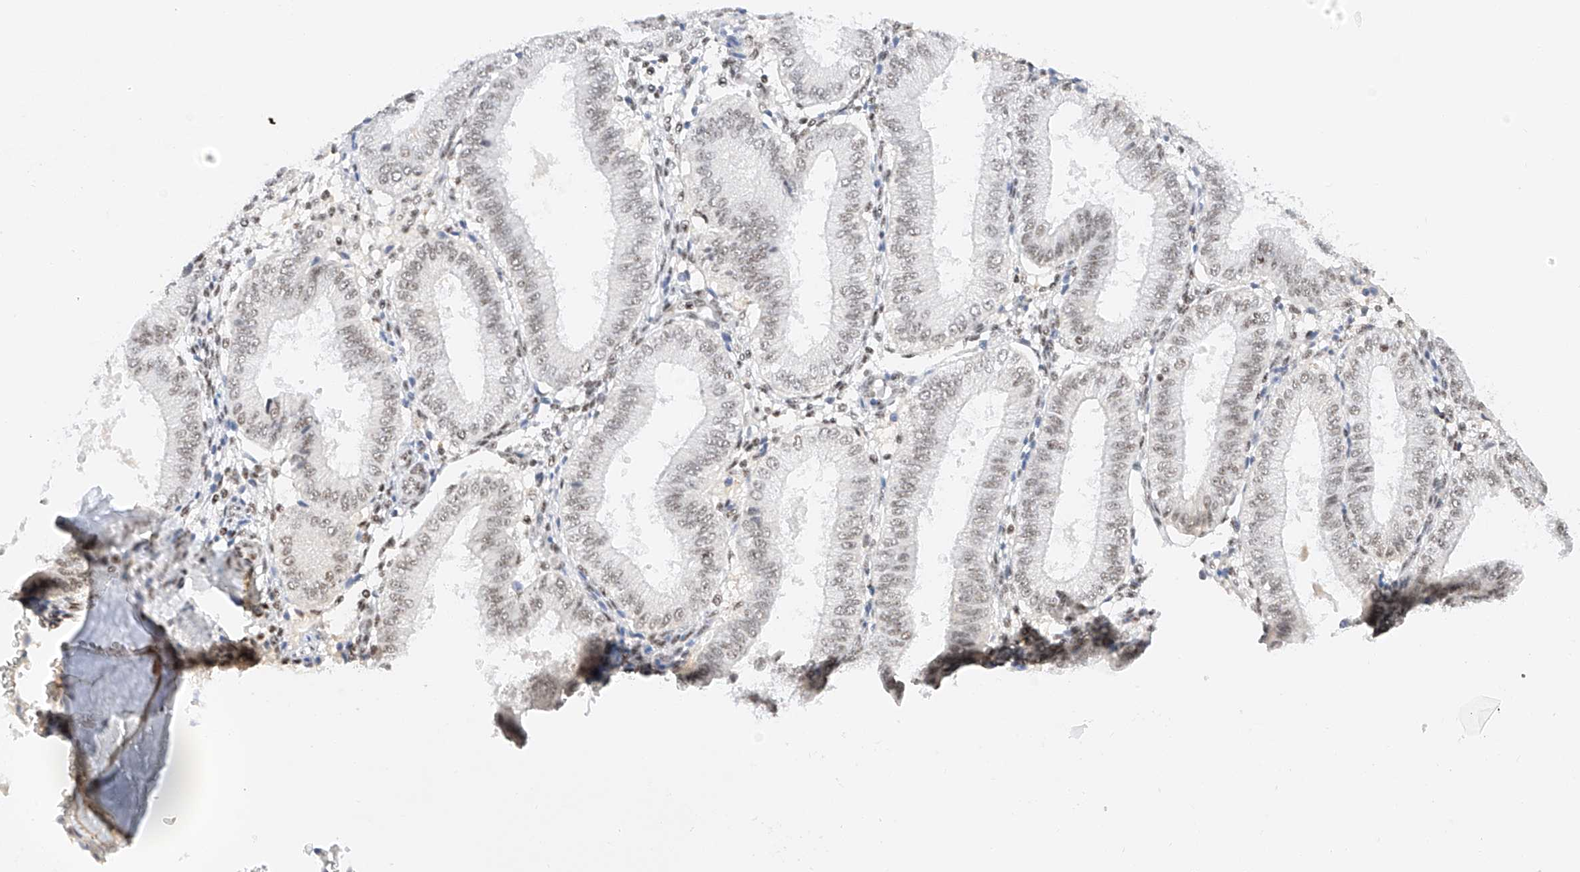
{"staining": {"intensity": "weak", "quantity": "25%-75%", "location": "nuclear"}, "tissue": "endometrium", "cell_type": "Cells in endometrial stroma", "image_type": "normal", "snomed": [{"axis": "morphology", "description": "Normal tissue, NOS"}, {"axis": "topography", "description": "Endometrium"}], "caption": "This is a micrograph of immunohistochemistry staining of unremarkable endometrium, which shows weak staining in the nuclear of cells in endometrial stroma.", "gene": "NRF1", "patient": {"sex": "female", "age": 39}}